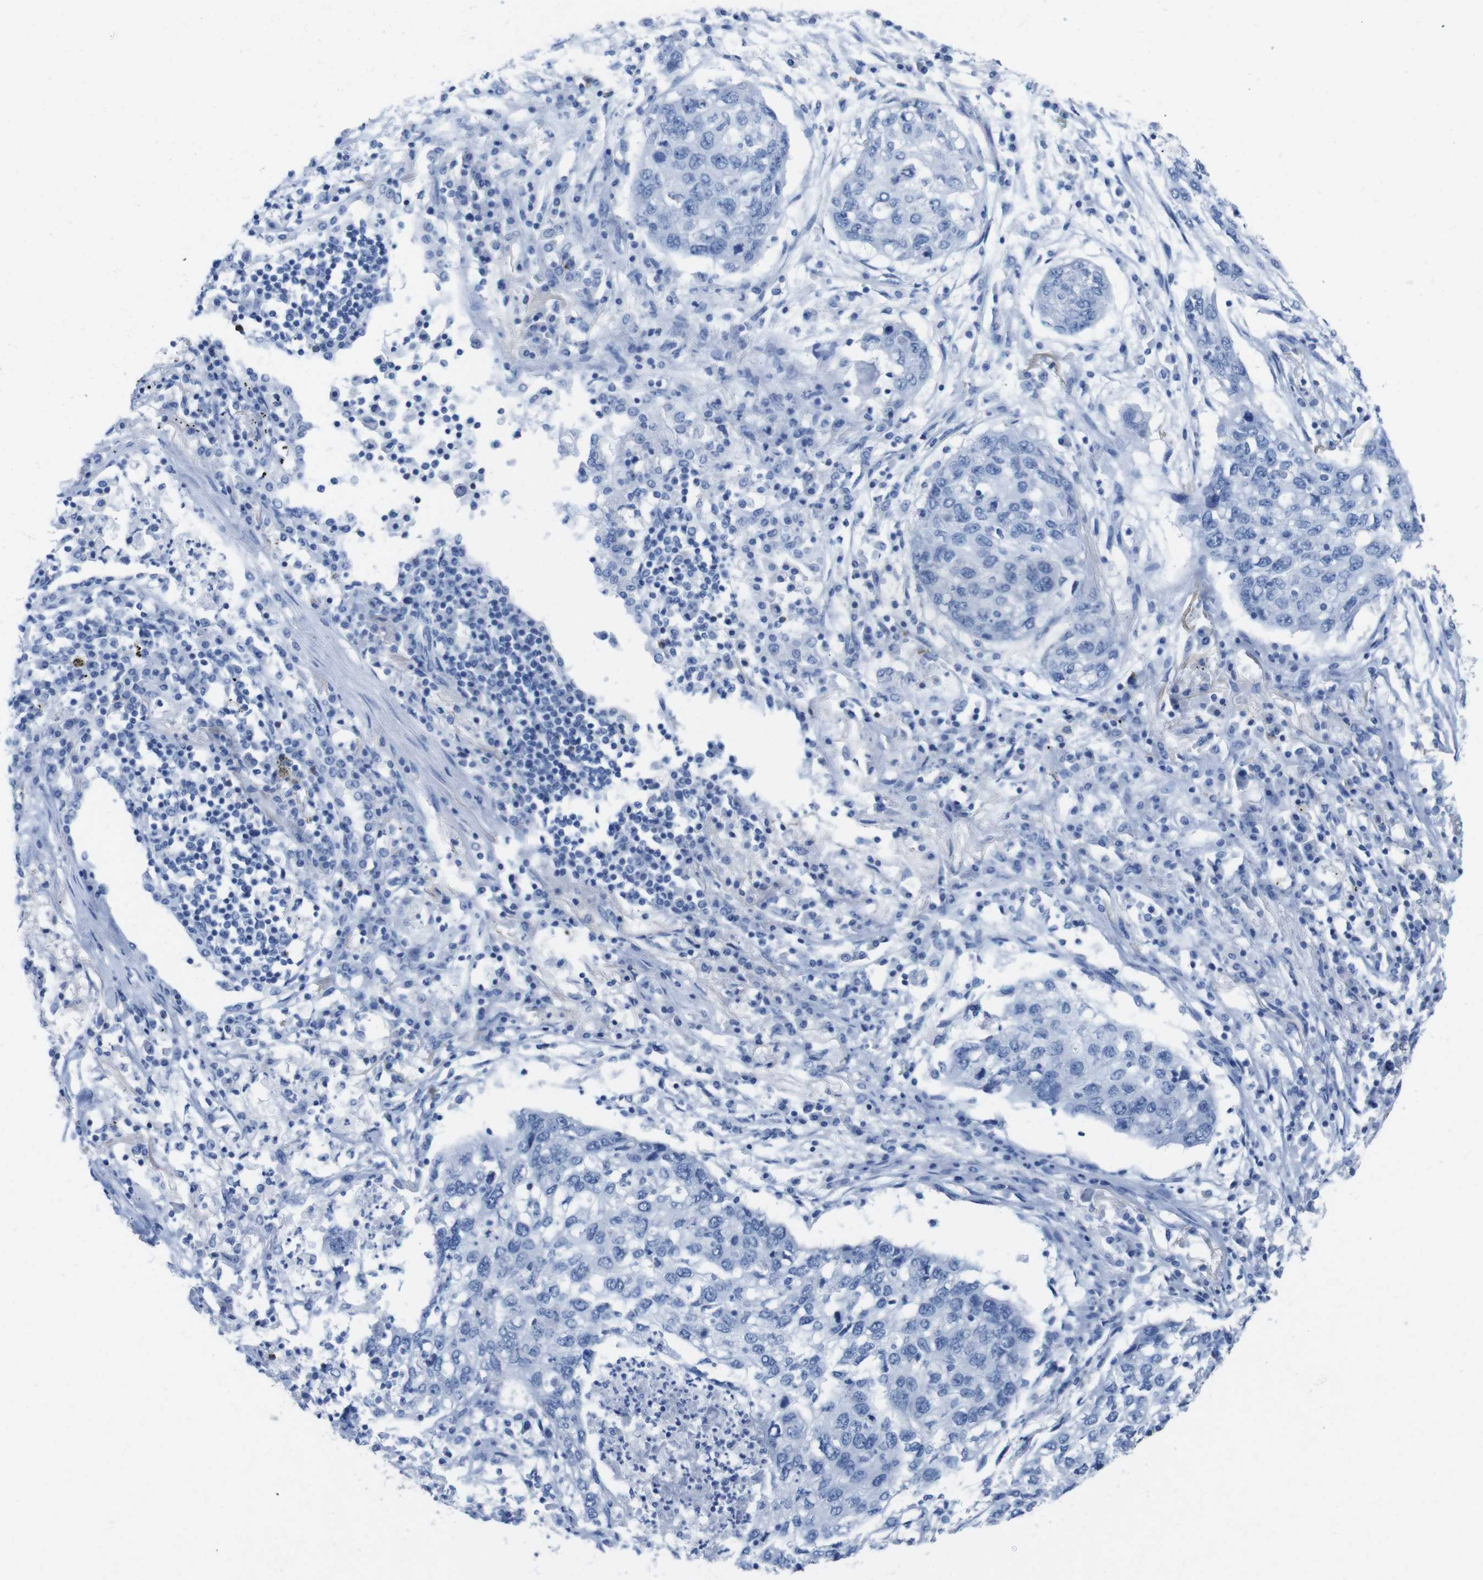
{"staining": {"intensity": "negative", "quantity": "none", "location": "none"}, "tissue": "lung cancer", "cell_type": "Tumor cells", "image_type": "cancer", "snomed": [{"axis": "morphology", "description": "Squamous cell carcinoma, NOS"}, {"axis": "topography", "description": "Lung"}], "caption": "This is a micrograph of immunohistochemistry (IHC) staining of lung cancer, which shows no staining in tumor cells. (Stains: DAB (3,3'-diaminobenzidine) immunohistochemistry with hematoxylin counter stain, Microscopy: brightfield microscopy at high magnification).", "gene": "LAG3", "patient": {"sex": "female", "age": 63}}